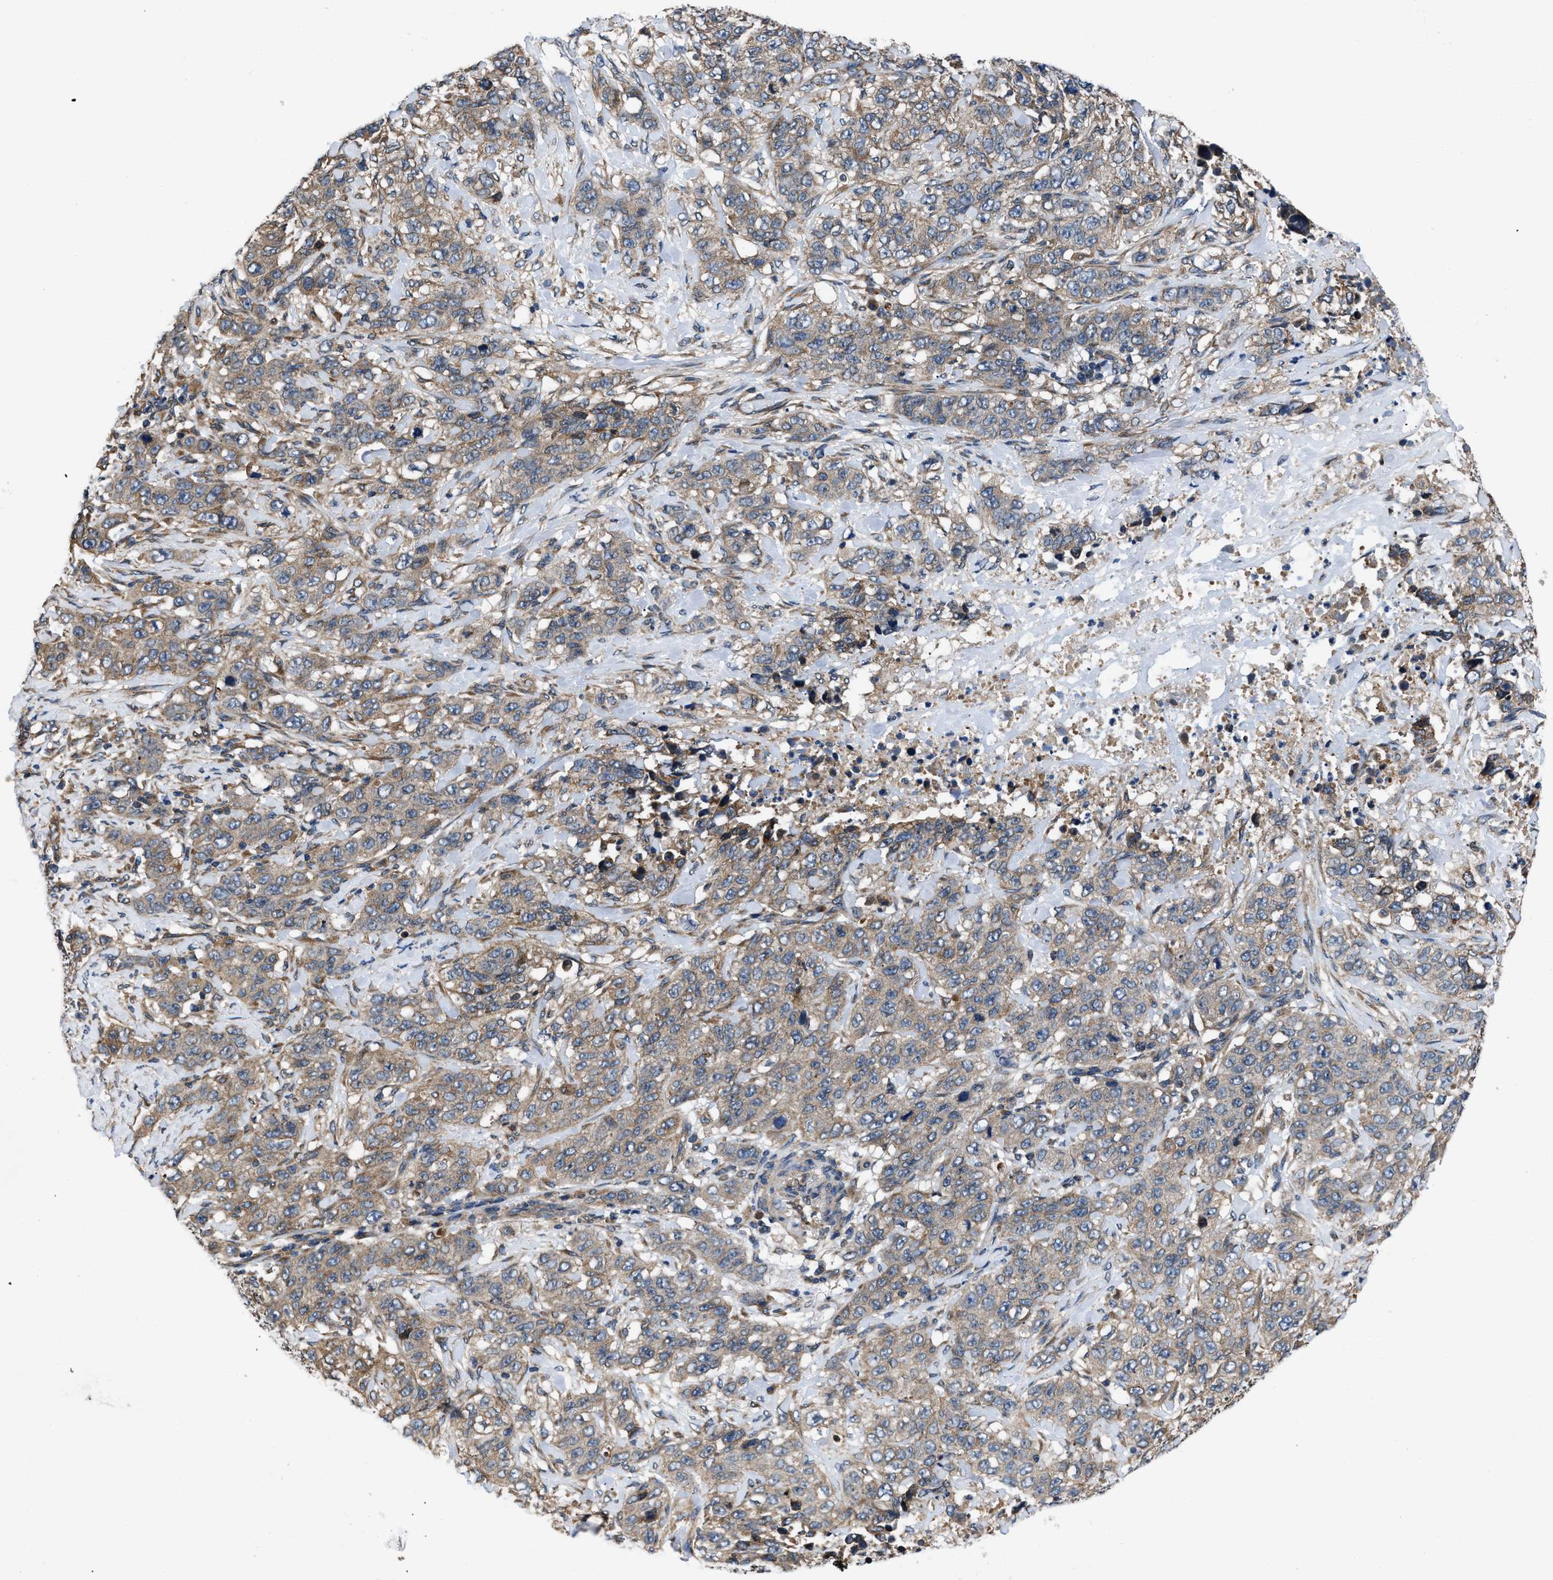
{"staining": {"intensity": "weak", "quantity": ">75%", "location": "cytoplasmic/membranous"}, "tissue": "stomach cancer", "cell_type": "Tumor cells", "image_type": "cancer", "snomed": [{"axis": "morphology", "description": "Adenocarcinoma, NOS"}, {"axis": "topography", "description": "Stomach"}], "caption": "Human stomach adenocarcinoma stained with a protein marker reveals weak staining in tumor cells.", "gene": "CEP128", "patient": {"sex": "male", "age": 48}}